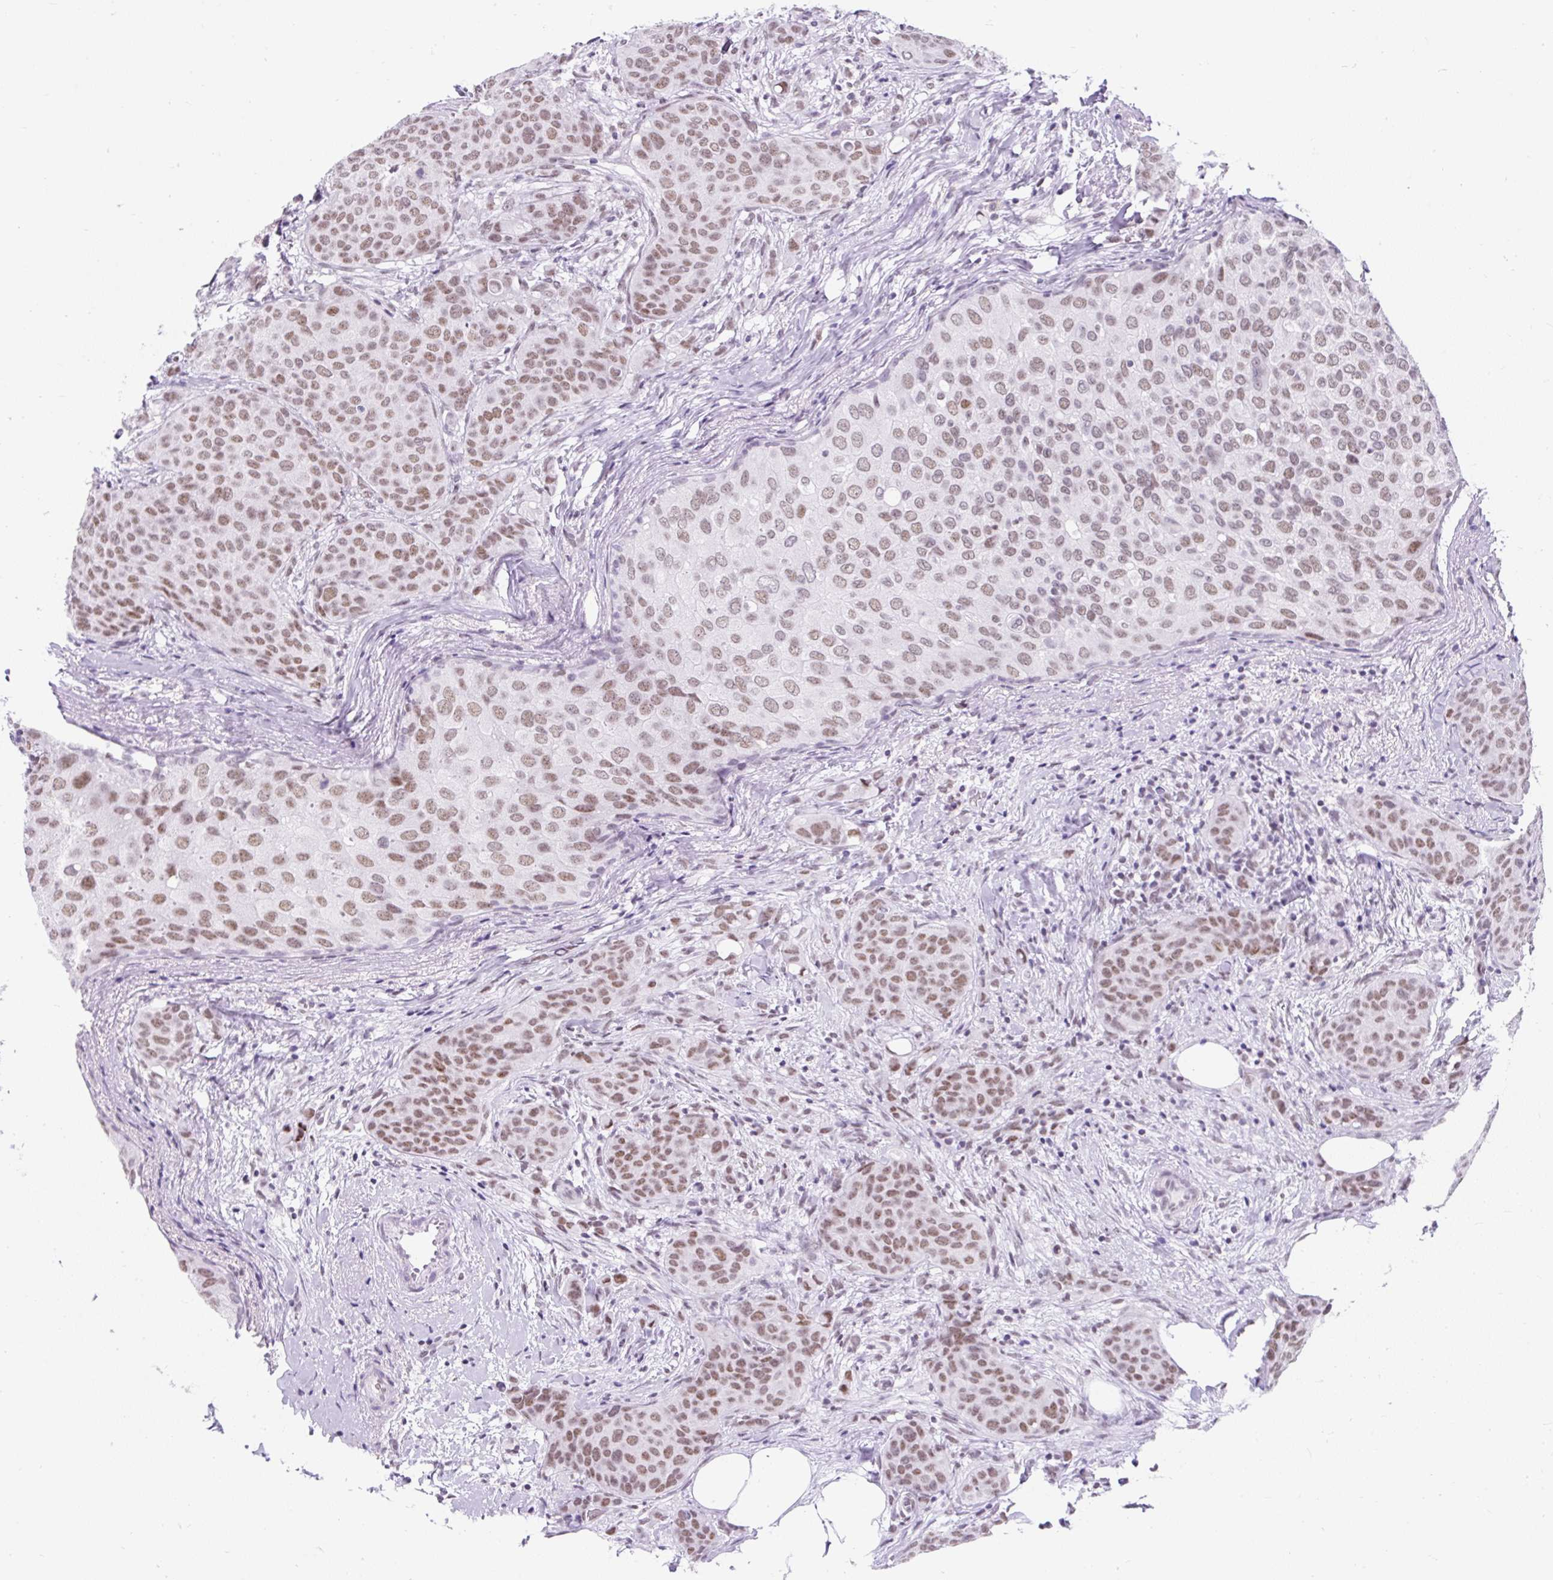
{"staining": {"intensity": "moderate", "quantity": ">75%", "location": "nuclear"}, "tissue": "breast cancer", "cell_type": "Tumor cells", "image_type": "cancer", "snomed": [{"axis": "morphology", "description": "Duct carcinoma"}, {"axis": "topography", "description": "Breast"}], "caption": "IHC (DAB) staining of human breast intraductal carcinoma reveals moderate nuclear protein expression in about >75% of tumor cells.", "gene": "PLCXD2", "patient": {"sex": "female", "age": 47}}